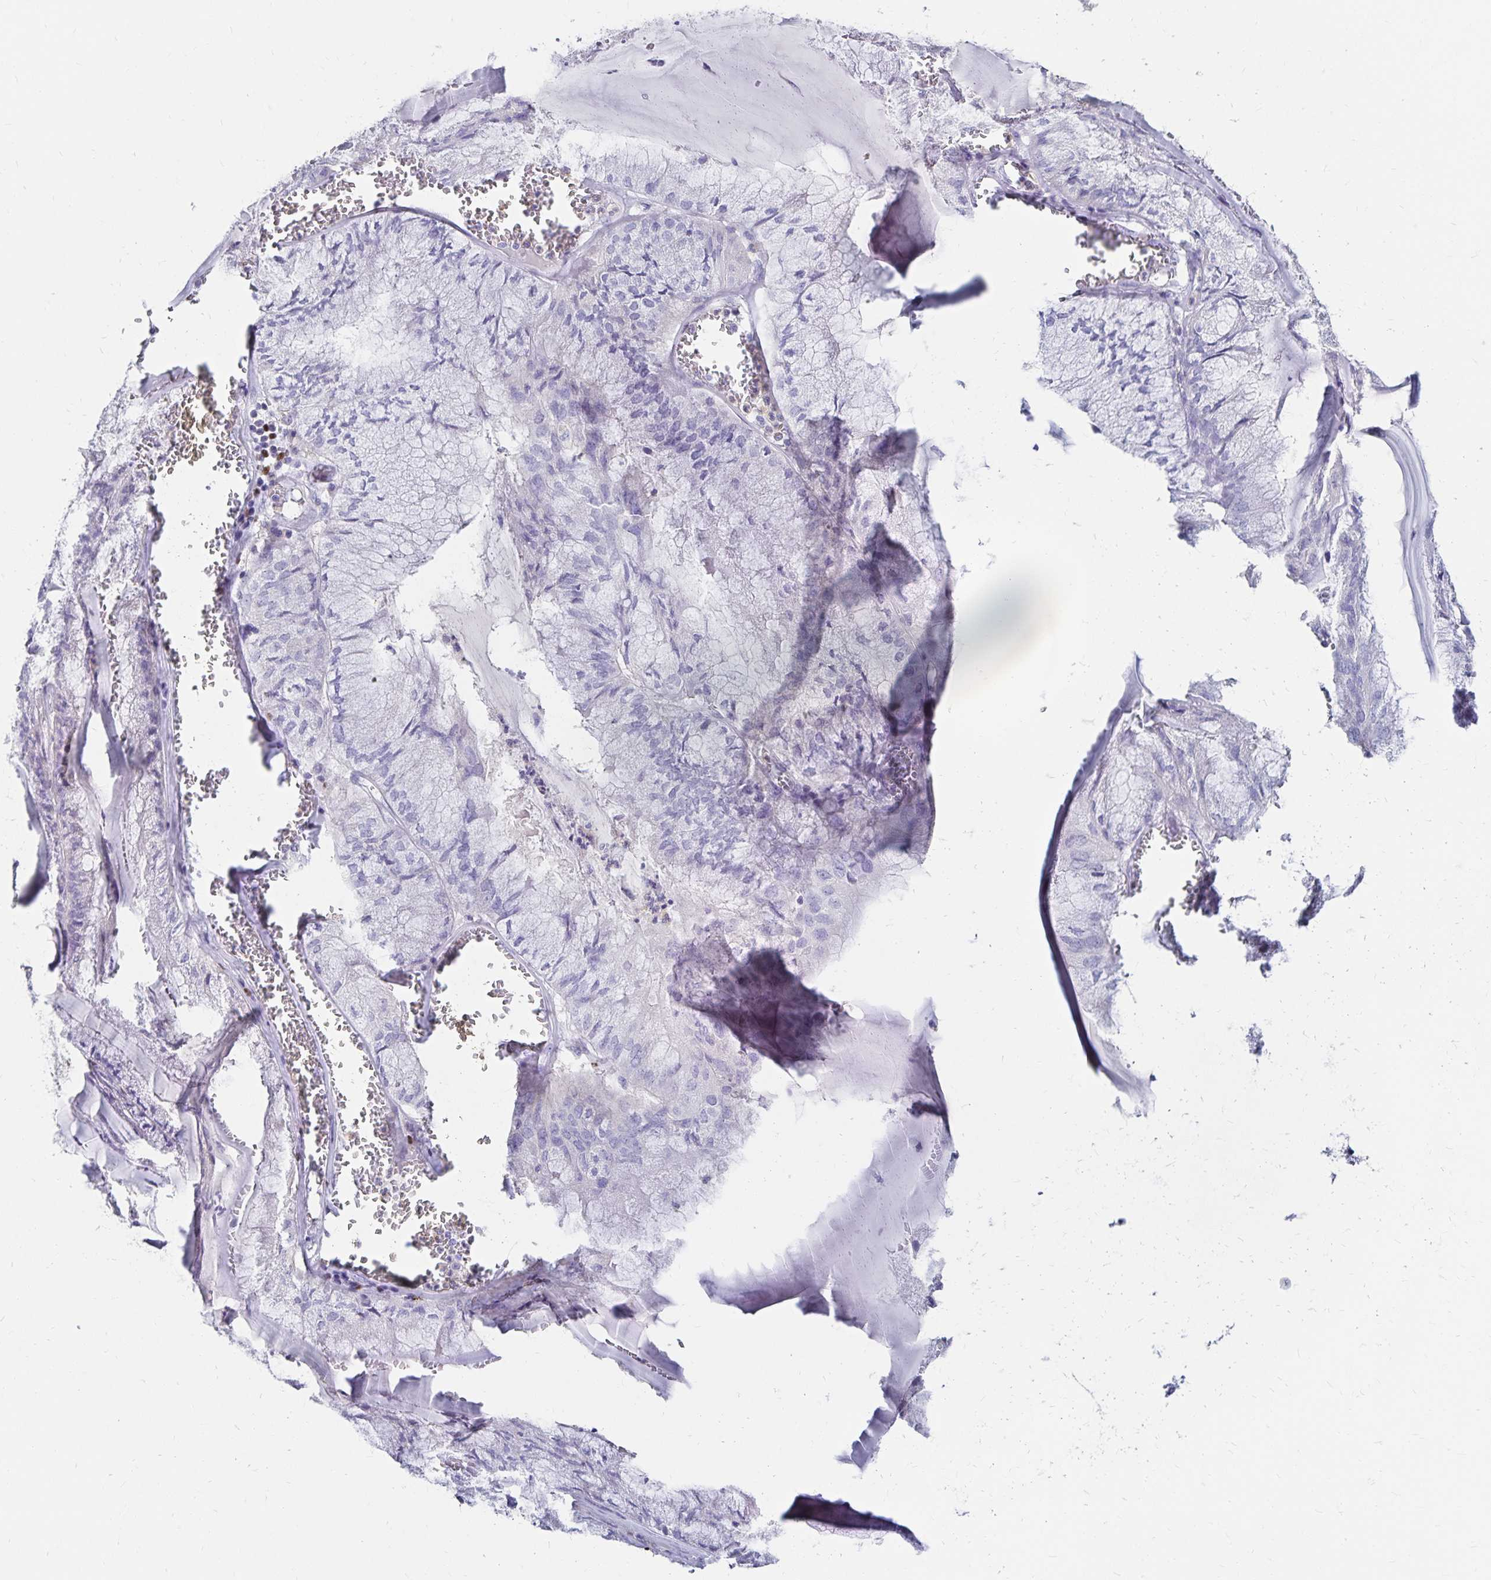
{"staining": {"intensity": "negative", "quantity": "none", "location": "none"}, "tissue": "endometrial cancer", "cell_type": "Tumor cells", "image_type": "cancer", "snomed": [{"axis": "morphology", "description": "Carcinoma, NOS"}, {"axis": "topography", "description": "Endometrium"}], "caption": "DAB immunohistochemical staining of endometrial carcinoma exhibits no significant positivity in tumor cells.", "gene": "PAX5", "patient": {"sex": "female", "age": 62}}